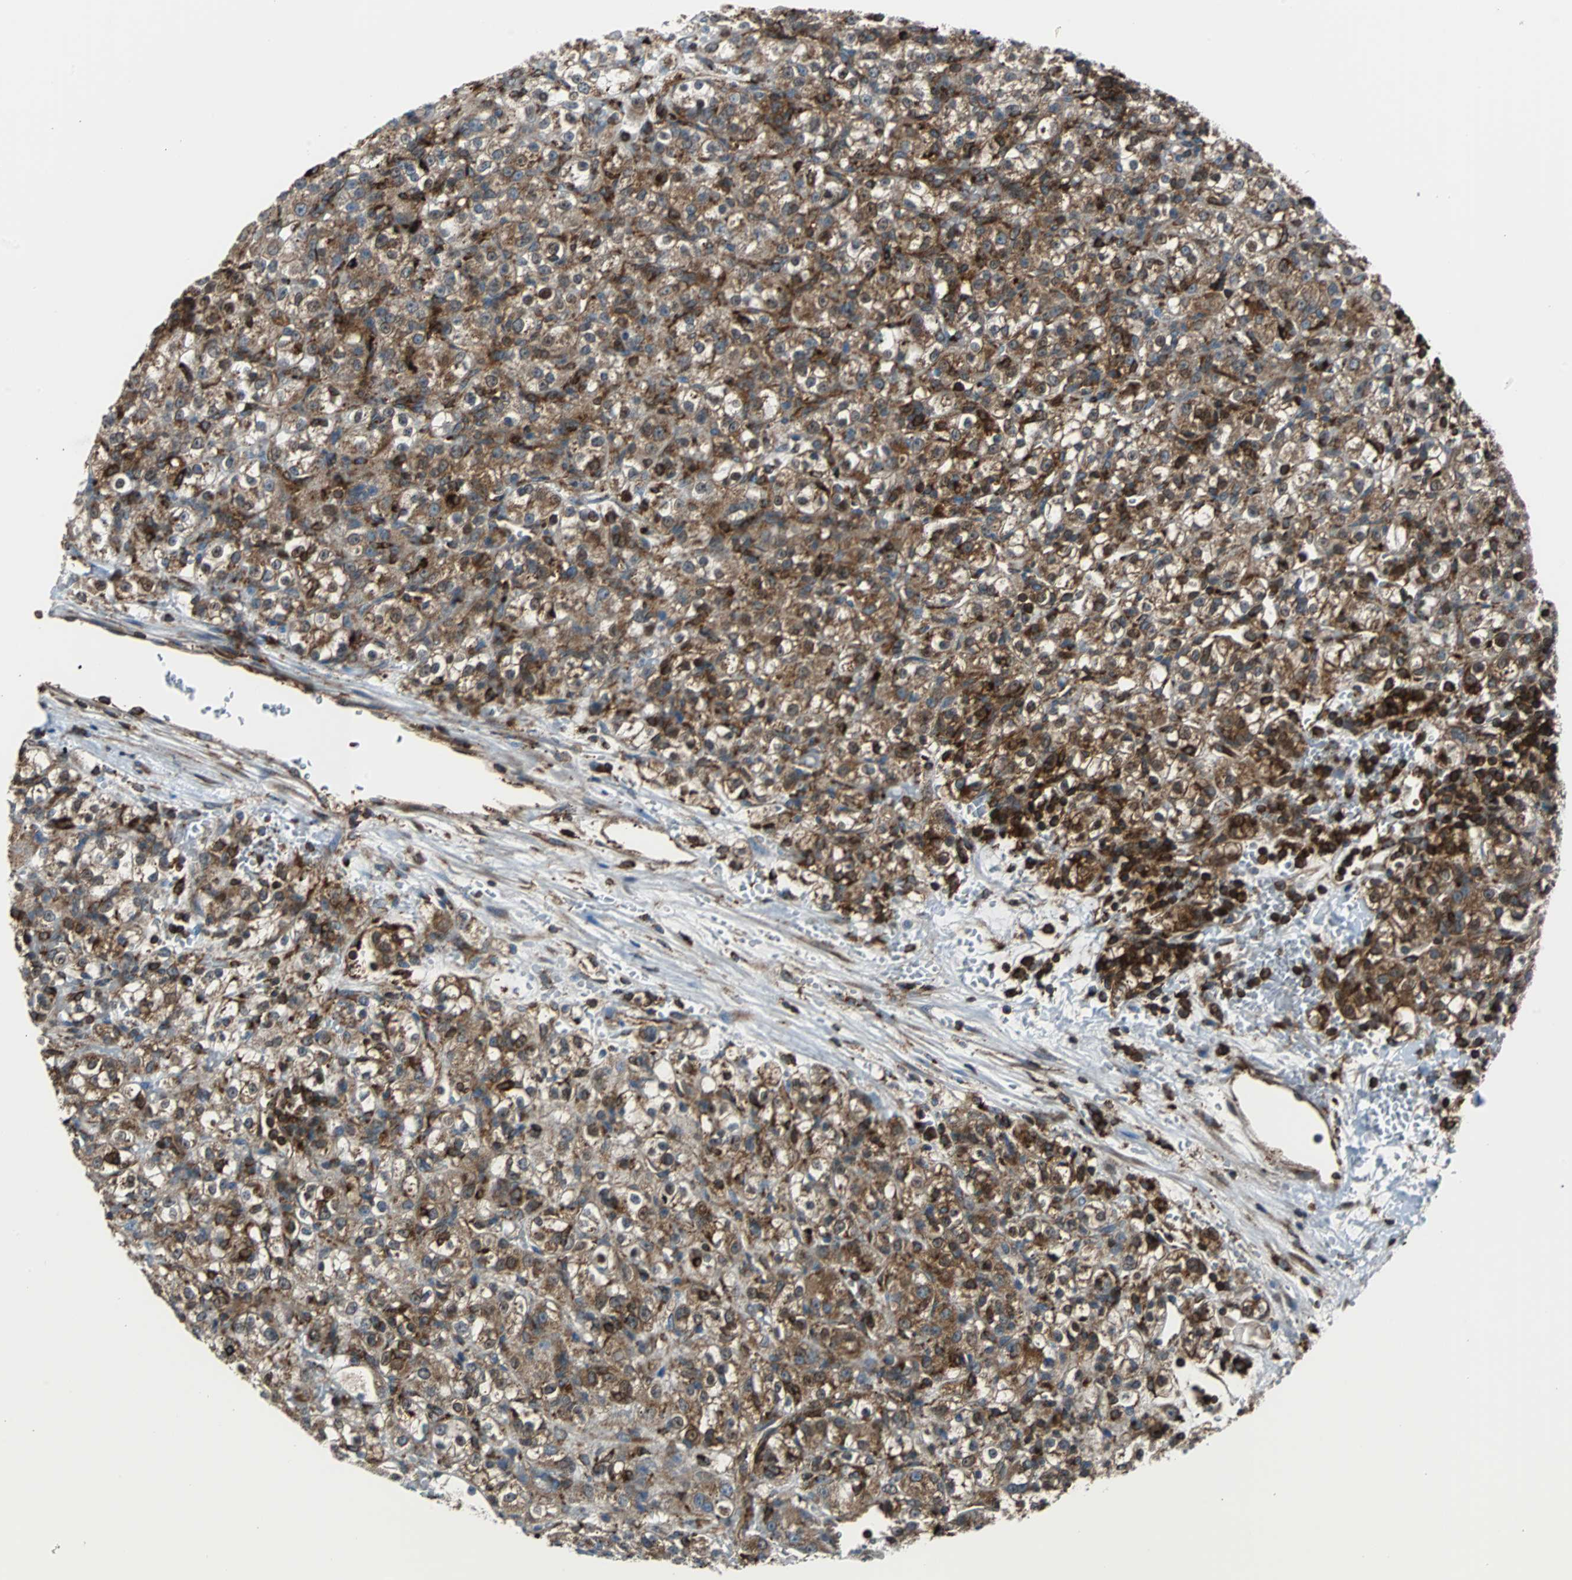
{"staining": {"intensity": "strong", "quantity": ">75%", "location": "cytoplasmic/membranous"}, "tissue": "renal cancer", "cell_type": "Tumor cells", "image_type": "cancer", "snomed": [{"axis": "morphology", "description": "Normal tissue, NOS"}, {"axis": "morphology", "description": "Adenocarcinoma, NOS"}, {"axis": "topography", "description": "Kidney"}], "caption": "Immunohistochemistry of human renal cancer displays high levels of strong cytoplasmic/membranous expression in approximately >75% of tumor cells. The staining was performed using DAB (3,3'-diaminobenzidine) to visualize the protein expression in brown, while the nuclei were stained in blue with hematoxylin (Magnification: 20x).", "gene": "RELA", "patient": {"sex": "male", "age": 61}}